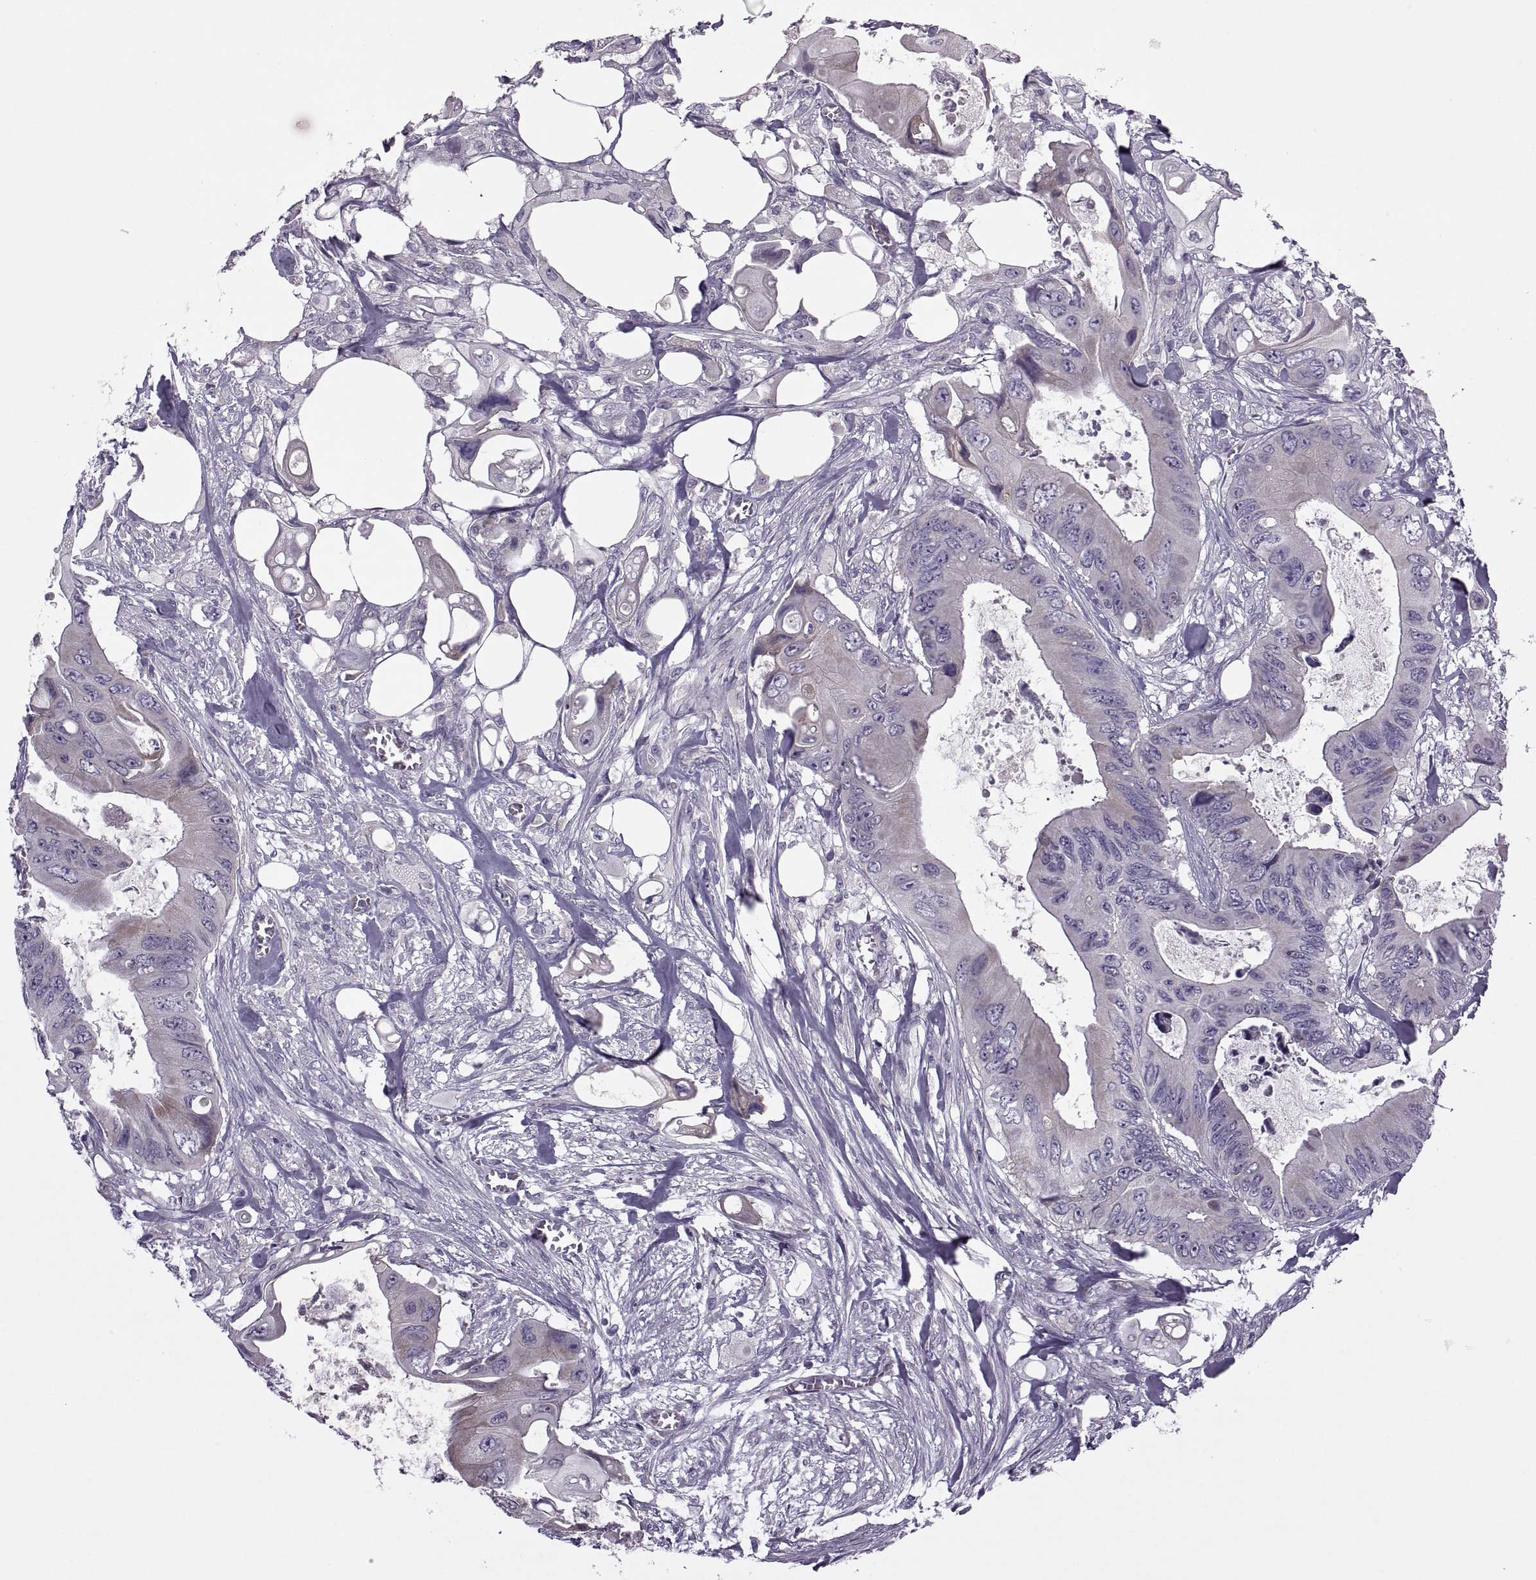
{"staining": {"intensity": "negative", "quantity": "none", "location": "none"}, "tissue": "colorectal cancer", "cell_type": "Tumor cells", "image_type": "cancer", "snomed": [{"axis": "morphology", "description": "Adenocarcinoma, NOS"}, {"axis": "topography", "description": "Rectum"}], "caption": "Immunohistochemistry micrograph of adenocarcinoma (colorectal) stained for a protein (brown), which exhibits no positivity in tumor cells.", "gene": "RIPK4", "patient": {"sex": "male", "age": 63}}